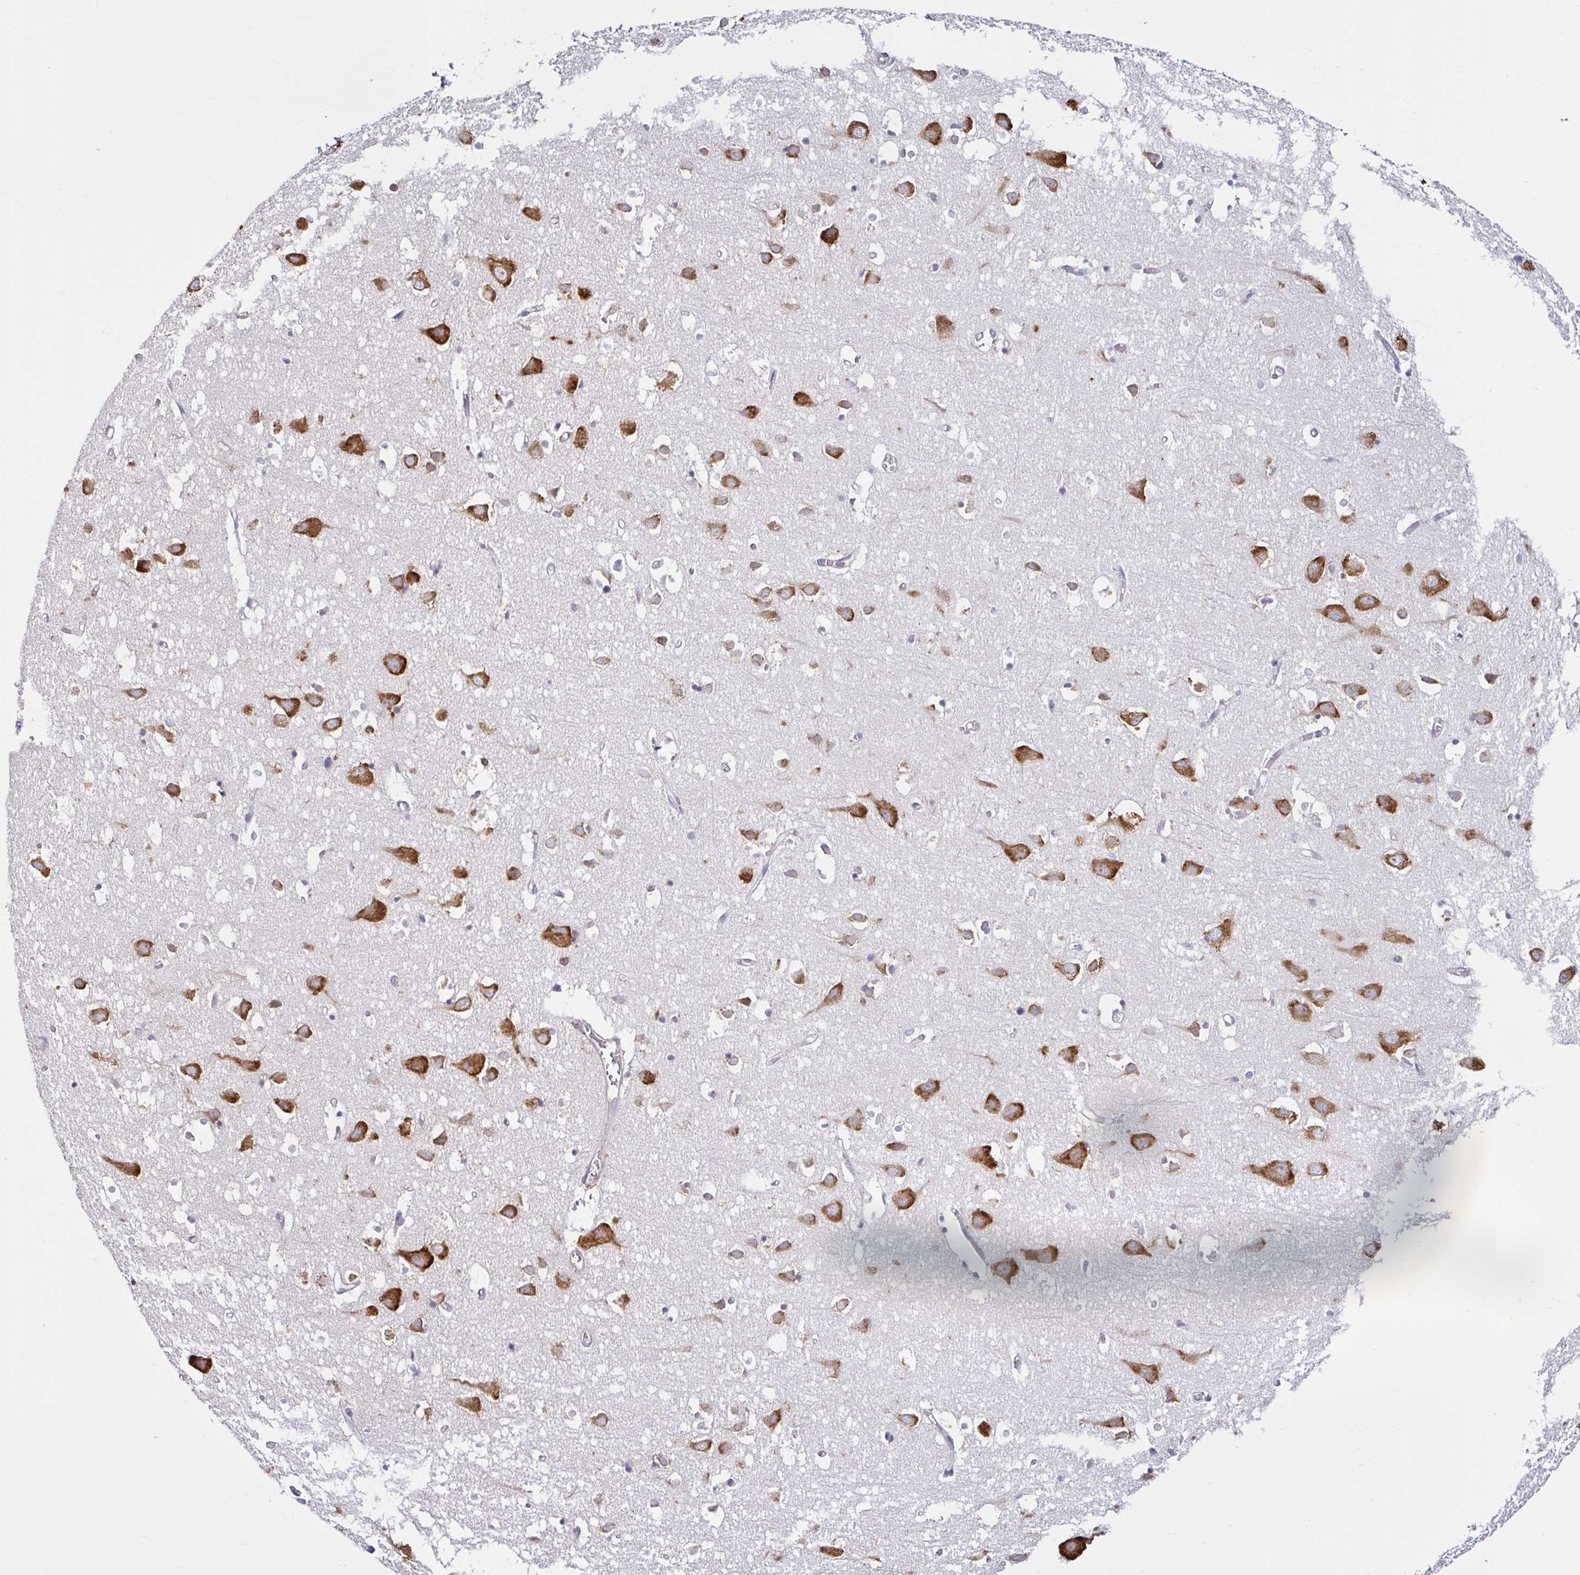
{"staining": {"intensity": "negative", "quantity": "none", "location": "none"}, "tissue": "cerebral cortex", "cell_type": "Endothelial cells", "image_type": "normal", "snomed": [{"axis": "morphology", "description": "Normal tissue, NOS"}, {"axis": "topography", "description": "Cerebral cortex"}], "caption": "The image shows no significant staining in endothelial cells of cerebral cortex.", "gene": "LARS1", "patient": {"sex": "male", "age": 70}}